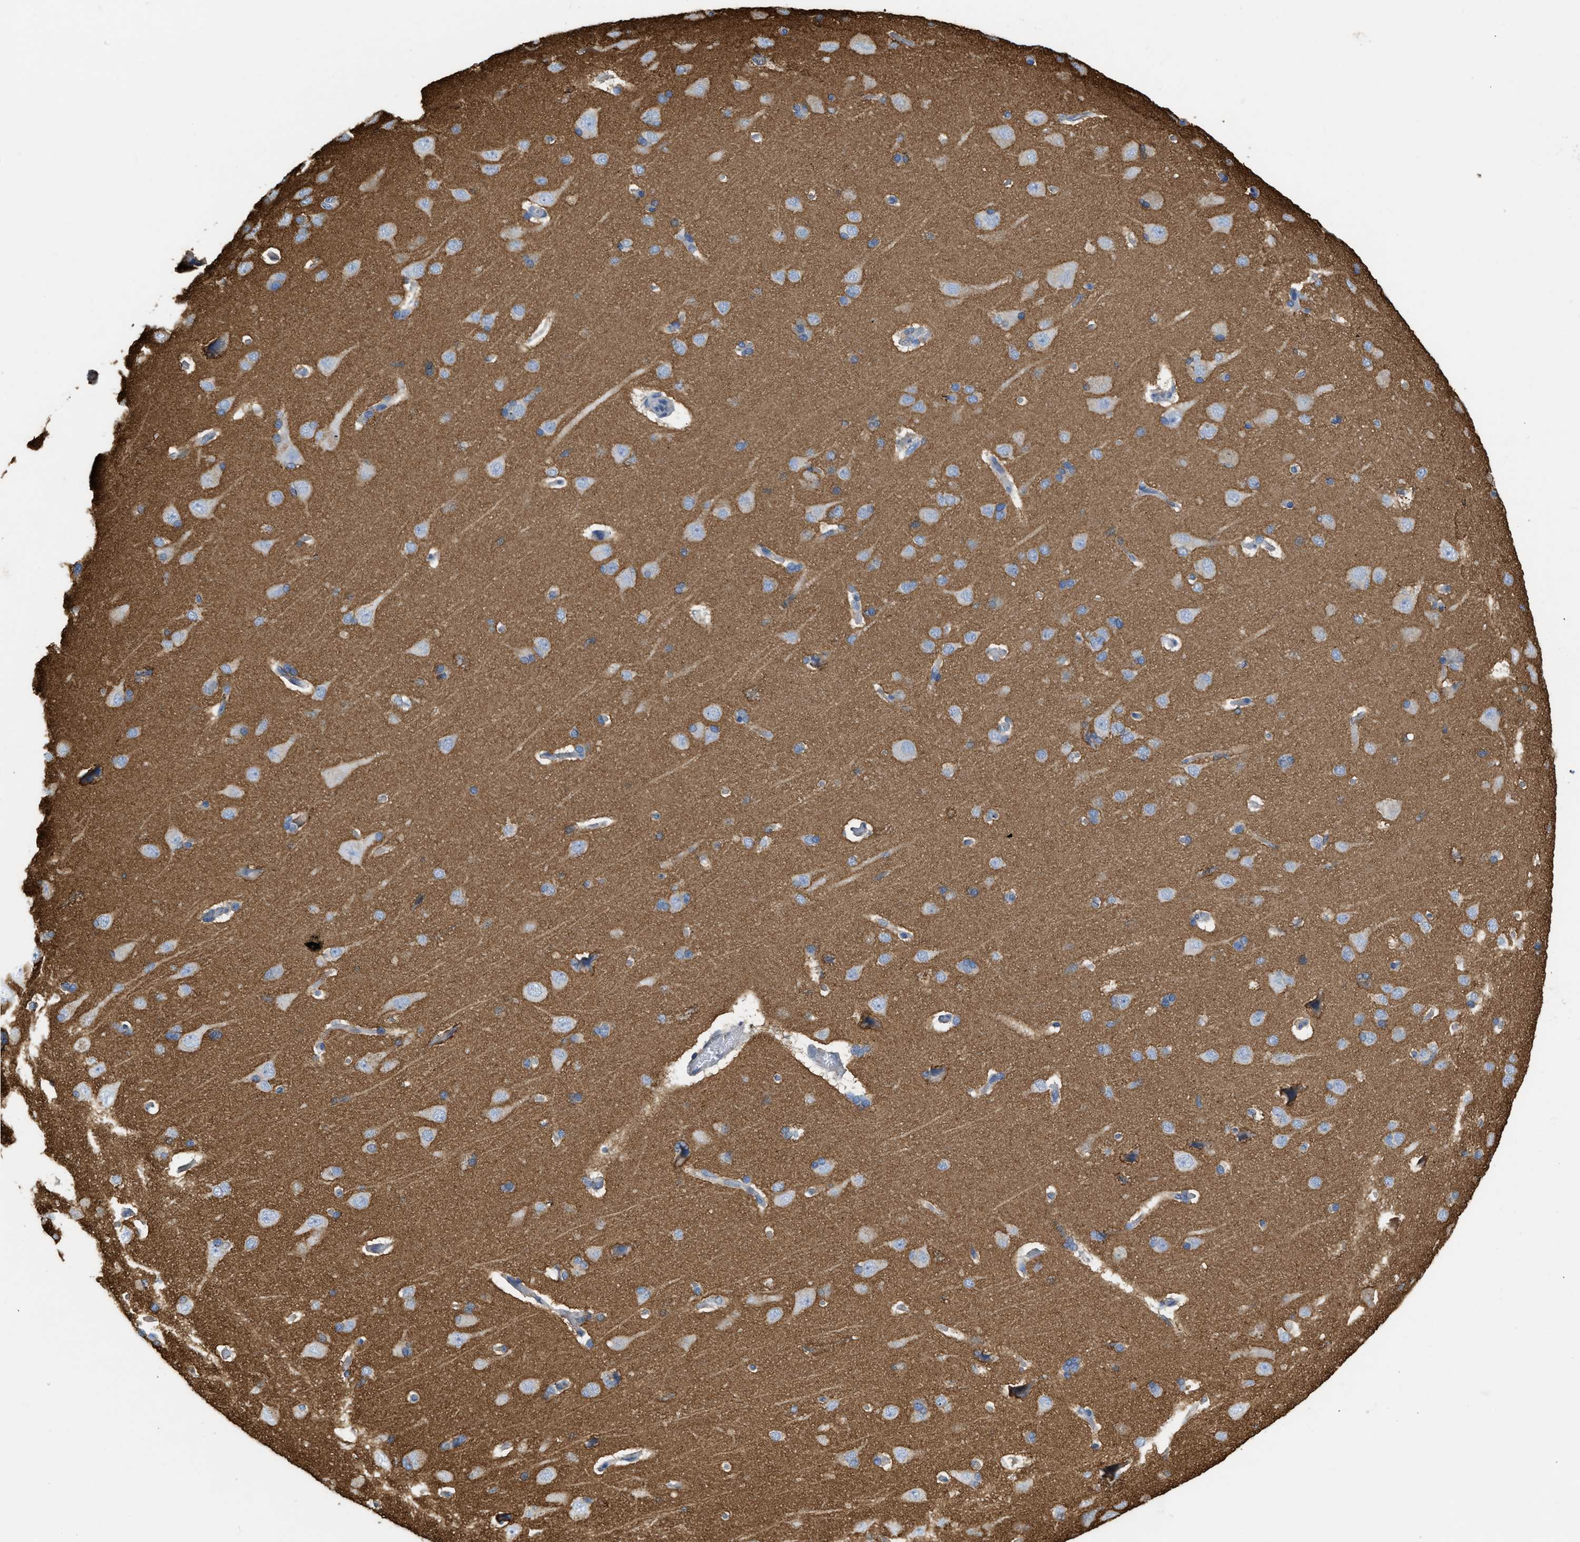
{"staining": {"intensity": "negative", "quantity": "none", "location": "none"}, "tissue": "cerebral cortex", "cell_type": "Endothelial cells", "image_type": "normal", "snomed": [{"axis": "morphology", "description": "Normal tissue, NOS"}, {"axis": "topography", "description": "Cerebral cortex"}], "caption": "This is an immunohistochemistry histopathology image of normal human cerebral cortex. There is no staining in endothelial cells.", "gene": "GNB4", "patient": {"sex": "male", "age": 62}}